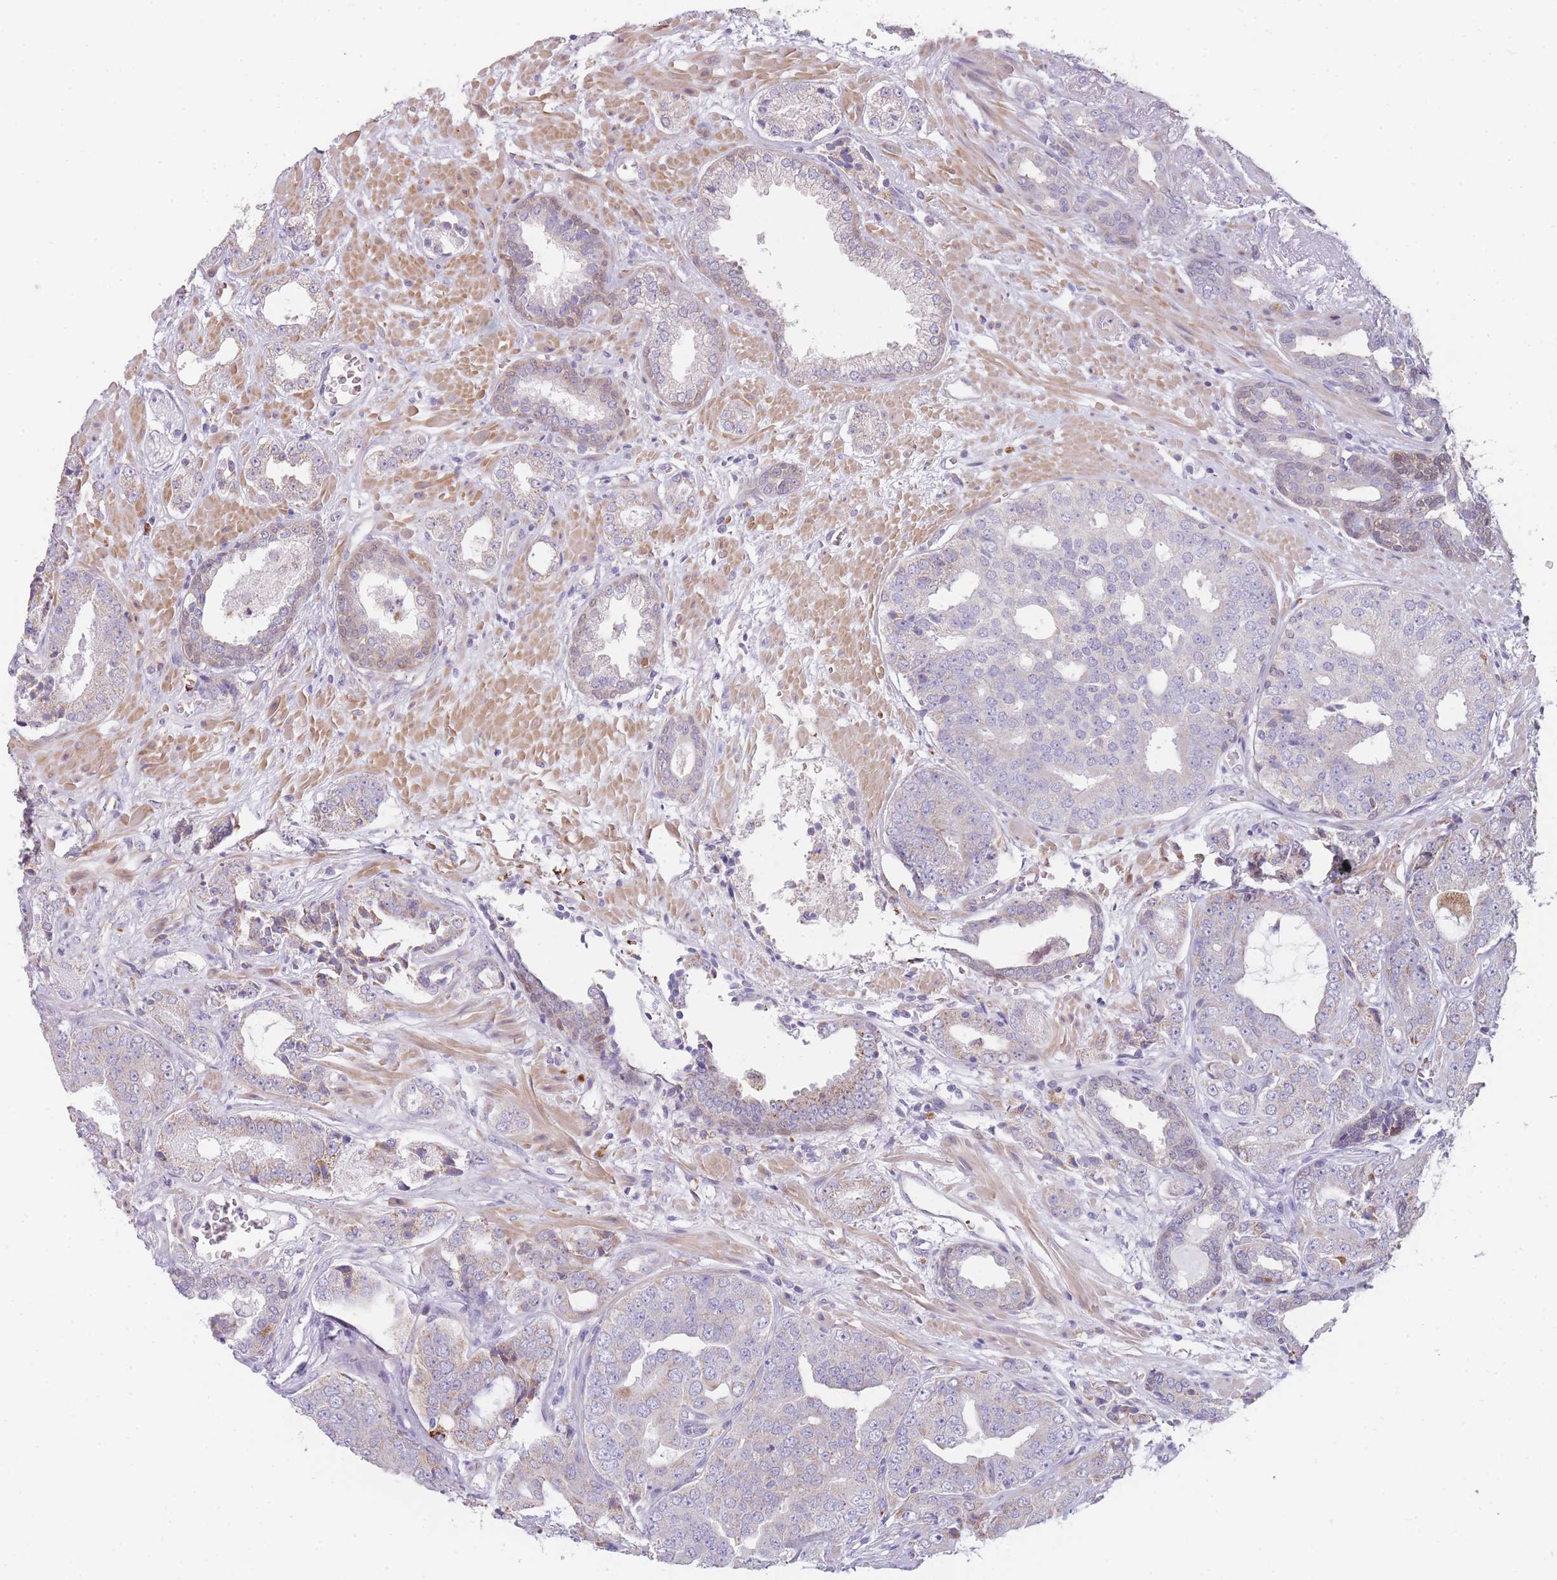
{"staining": {"intensity": "weak", "quantity": "<25%", "location": "cytoplasmic/membranous"}, "tissue": "prostate cancer", "cell_type": "Tumor cells", "image_type": "cancer", "snomed": [{"axis": "morphology", "description": "Adenocarcinoma, High grade"}, {"axis": "topography", "description": "Prostate"}], "caption": "Tumor cells show no significant positivity in prostate cancer.", "gene": "SMPD4", "patient": {"sex": "male", "age": 71}}